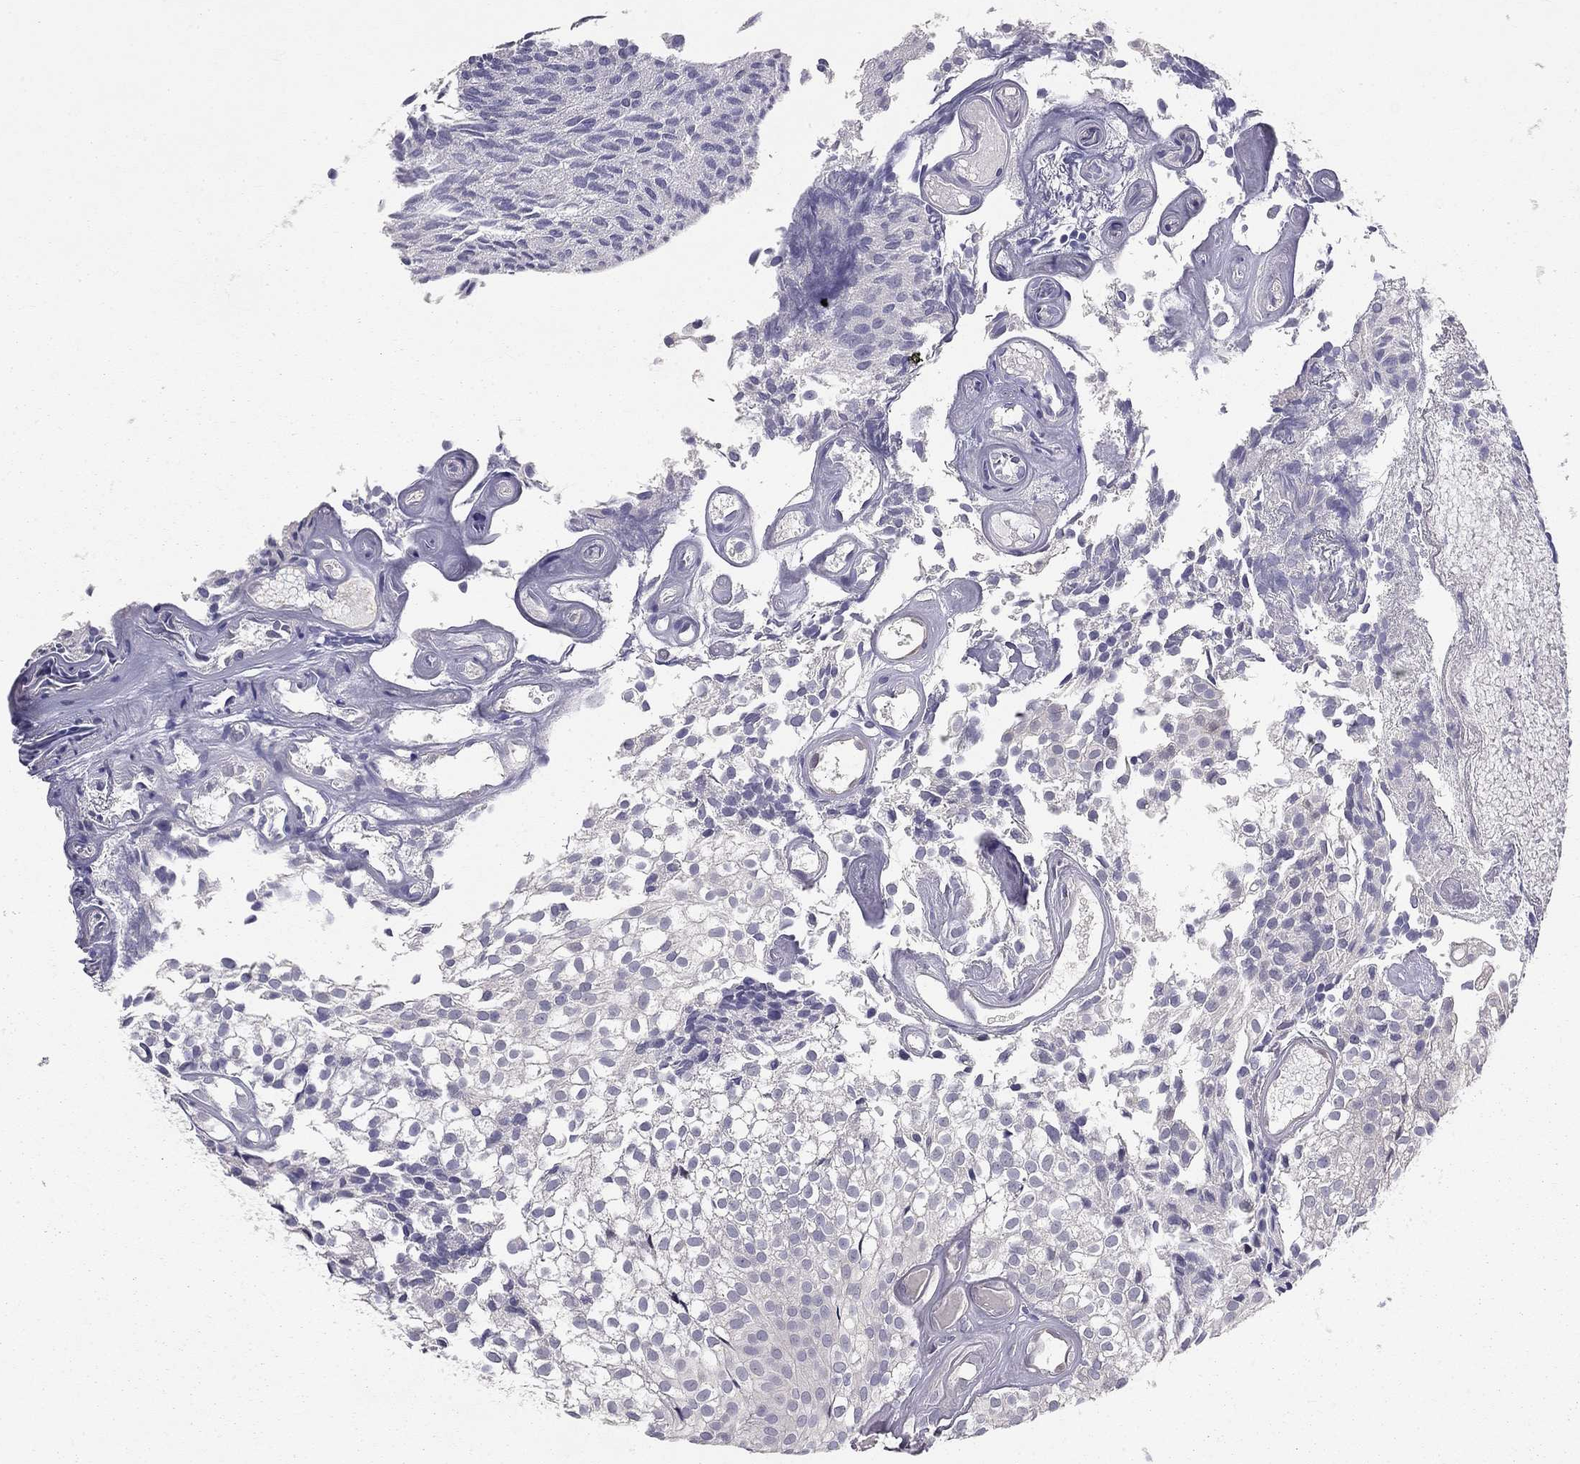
{"staining": {"intensity": "negative", "quantity": "none", "location": "none"}, "tissue": "urothelial cancer", "cell_type": "Tumor cells", "image_type": "cancer", "snomed": [{"axis": "morphology", "description": "Urothelial carcinoma, Low grade"}, {"axis": "topography", "description": "Urinary bladder"}], "caption": "Tumor cells are negative for brown protein staining in urothelial cancer.", "gene": "STXBP6", "patient": {"sex": "male", "age": 89}}